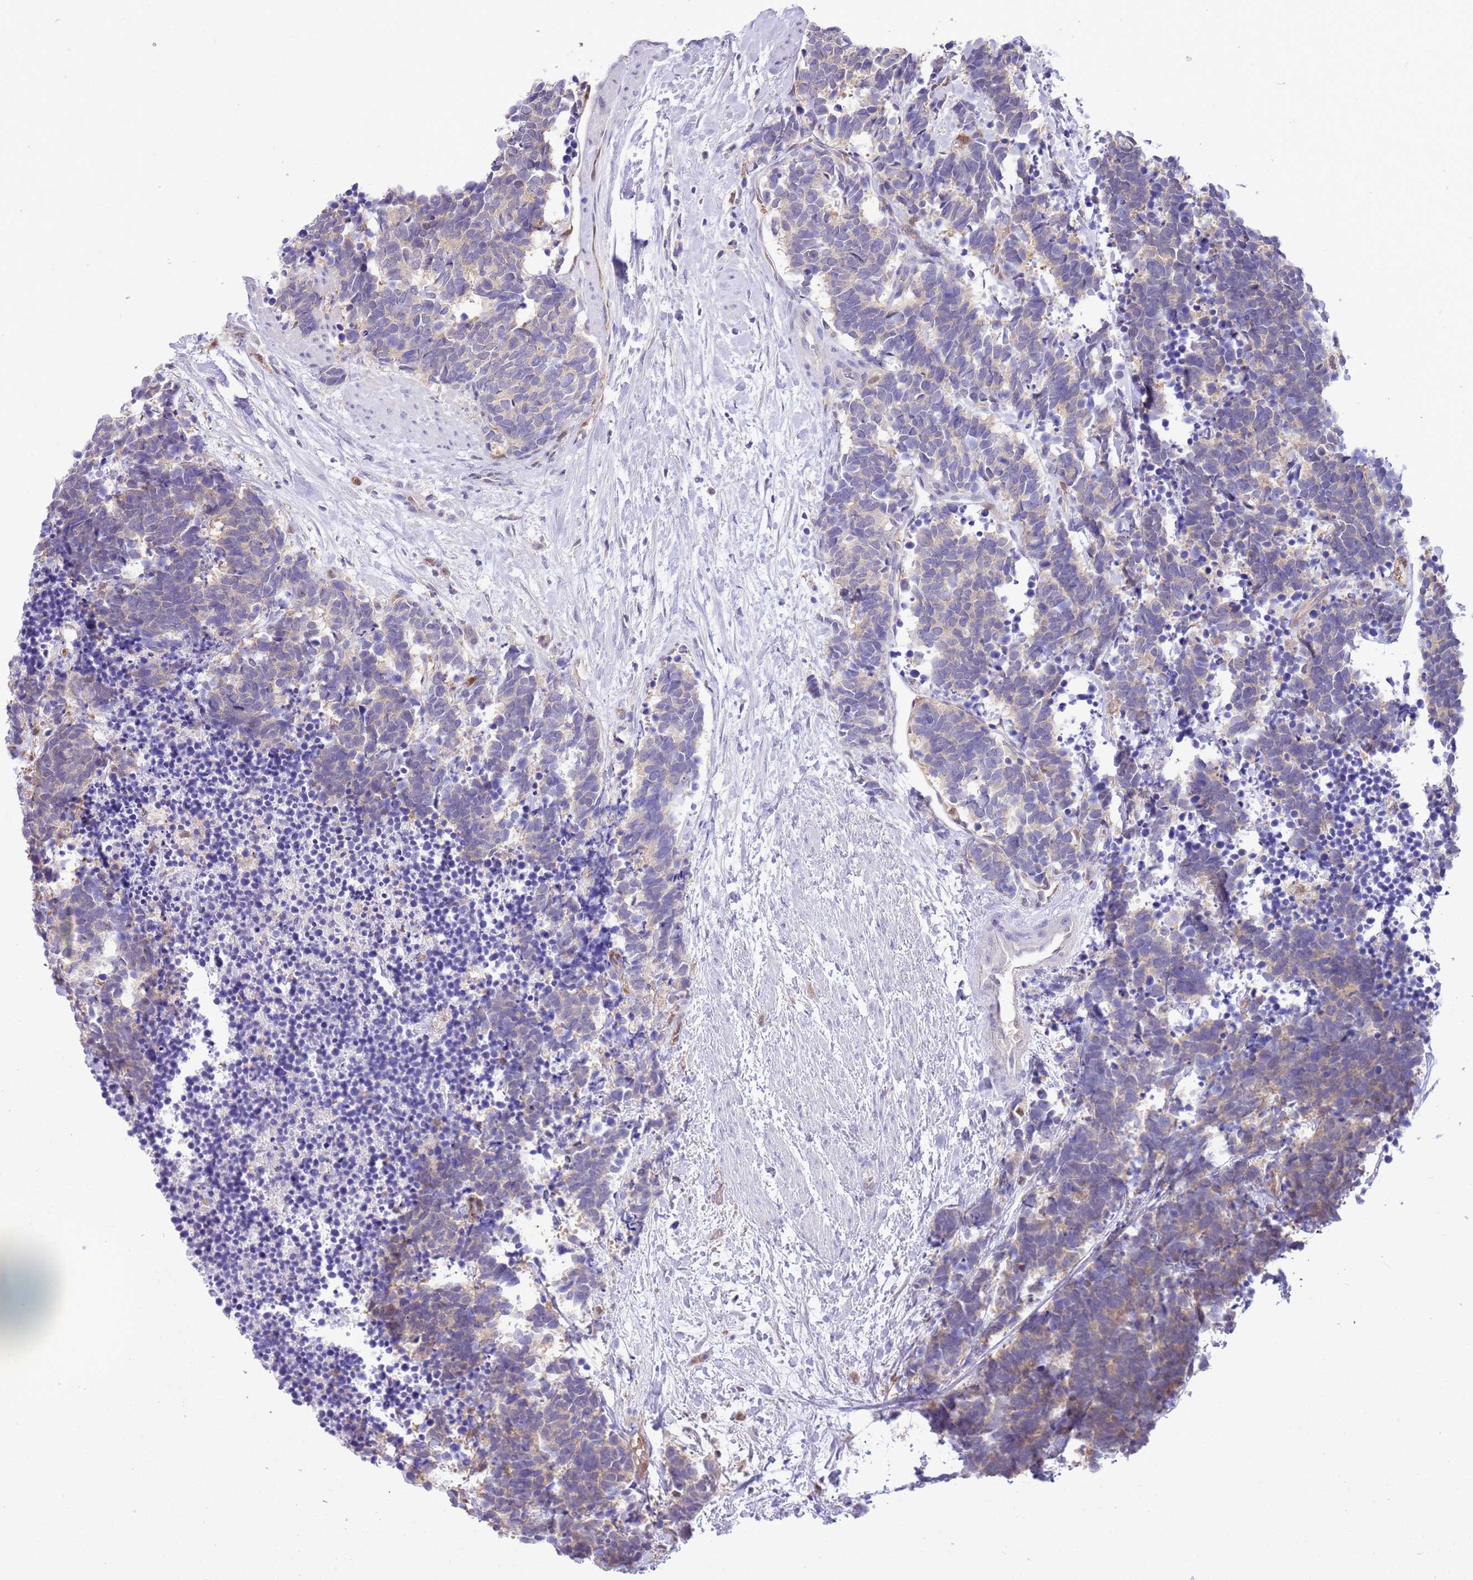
{"staining": {"intensity": "negative", "quantity": "none", "location": "none"}, "tissue": "carcinoid", "cell_type": "Tumor cells", "image_type": "cancer", "snomed": [{"axis": "morphology", "description": "Carcinoma, NOS"}, {"axis": "morphology", "description": "Carcinoid, malignant, NOS"}, {"axis": "topography", "description": "Prostate"}], "caption": "Immunohistochemistry histopathology image of carcinoma stained for a protein (brown), which displays no positivity in tumor cells.", "gene": "DDI2", "patient": {"sex": "male", "age": 57}}